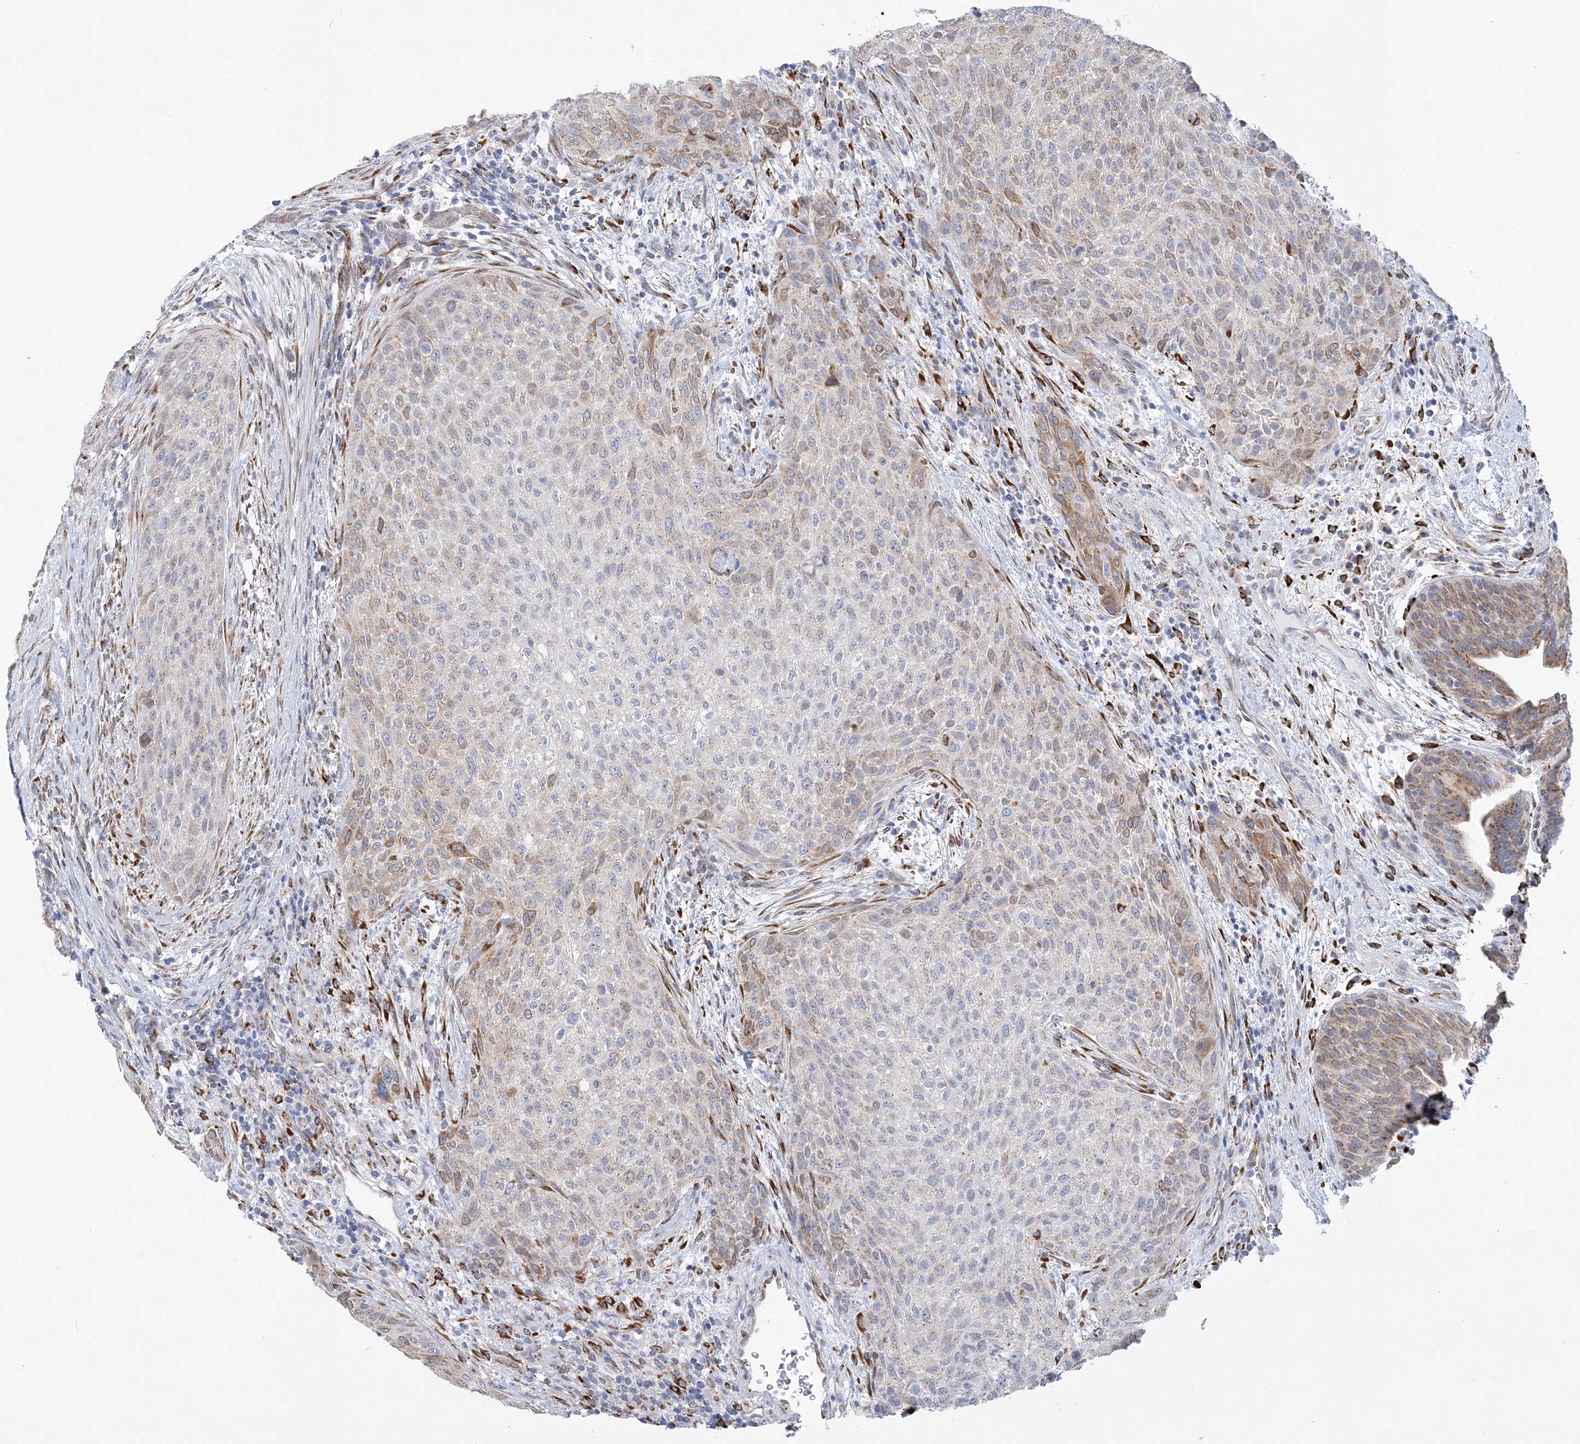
{"staining": {"intensity": "moderate", "quantity": "<25%", "location": "cytoplasmic/membranous"}, "tissue": "urothelial cancer", "cell_type": "Tumor cells", "image_type": "cancer", "snomed": [{"axis": "morphology", "description": "Urothelial carcinoma, High grade"}, {"axis": "topography", "description": "Urinary bladder"}], "caption": "High-grade urothelial carcinoma tissue exhibits moderate cytoplasmic/membranous staining in approximately <25% of tumor cells, visualized by immunohistochemistry. Nuclei are stained in blue.", "gene": "PLEKHG4B", "patient": {"sex": "male", "age": 35}}